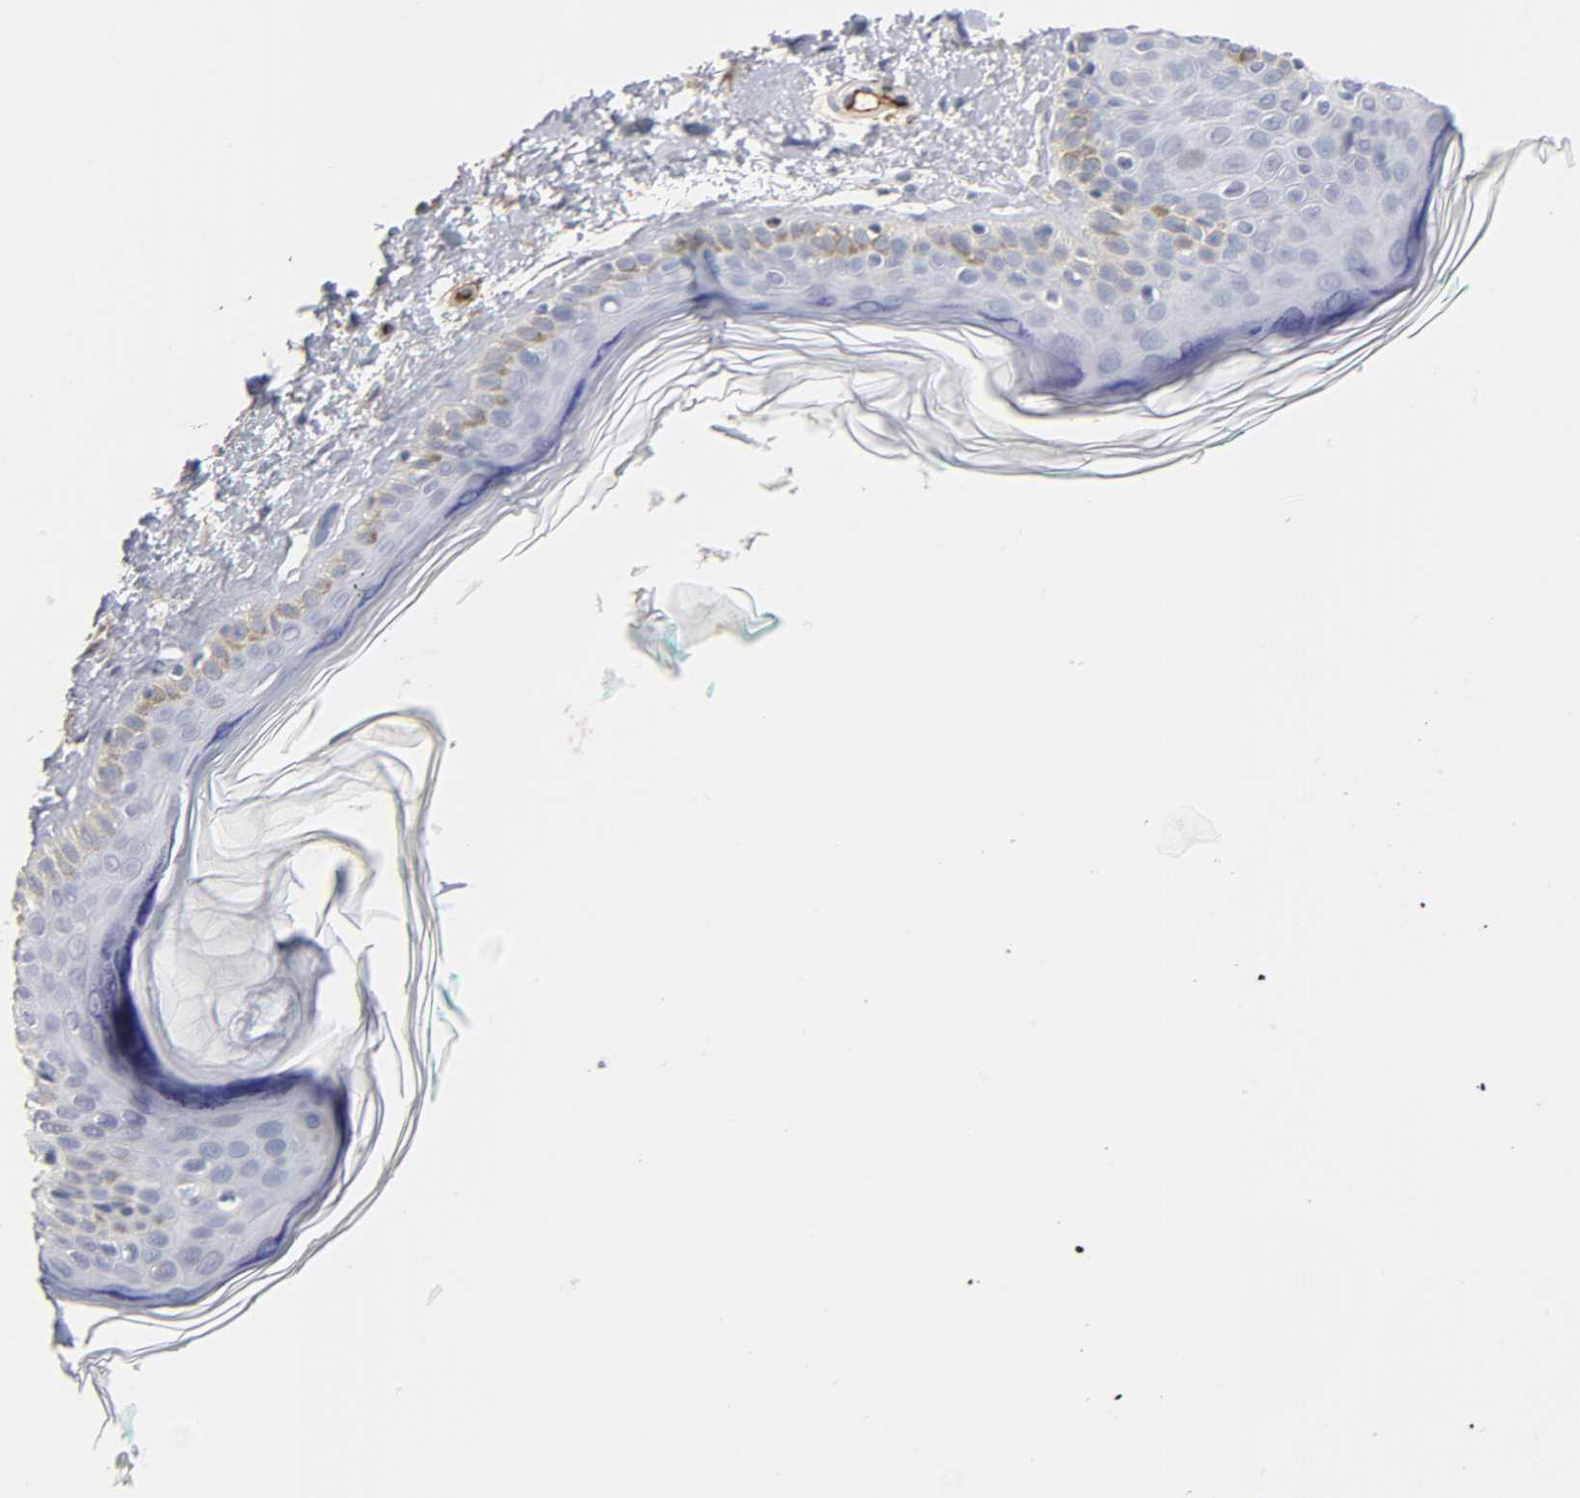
{"staining": {"intensity": "negative", "quantity": "none", "location": "none"}, "tissue": "skin", "cell_type": "Fibroblasts", "image_type": "normal", "snomed": [{"axis": "morphology", "description": "Normal tissue, NOS"}, {"axis": "topography", "description": "Skin"}], "caption": "DAB (3,3'-diaminobenzidine) immunohistochemical staining of benign skin reveals no significant positivity in fibroblasts.", "gene": "ICAM1", "patient": {"sex": "male", "age": 71}}